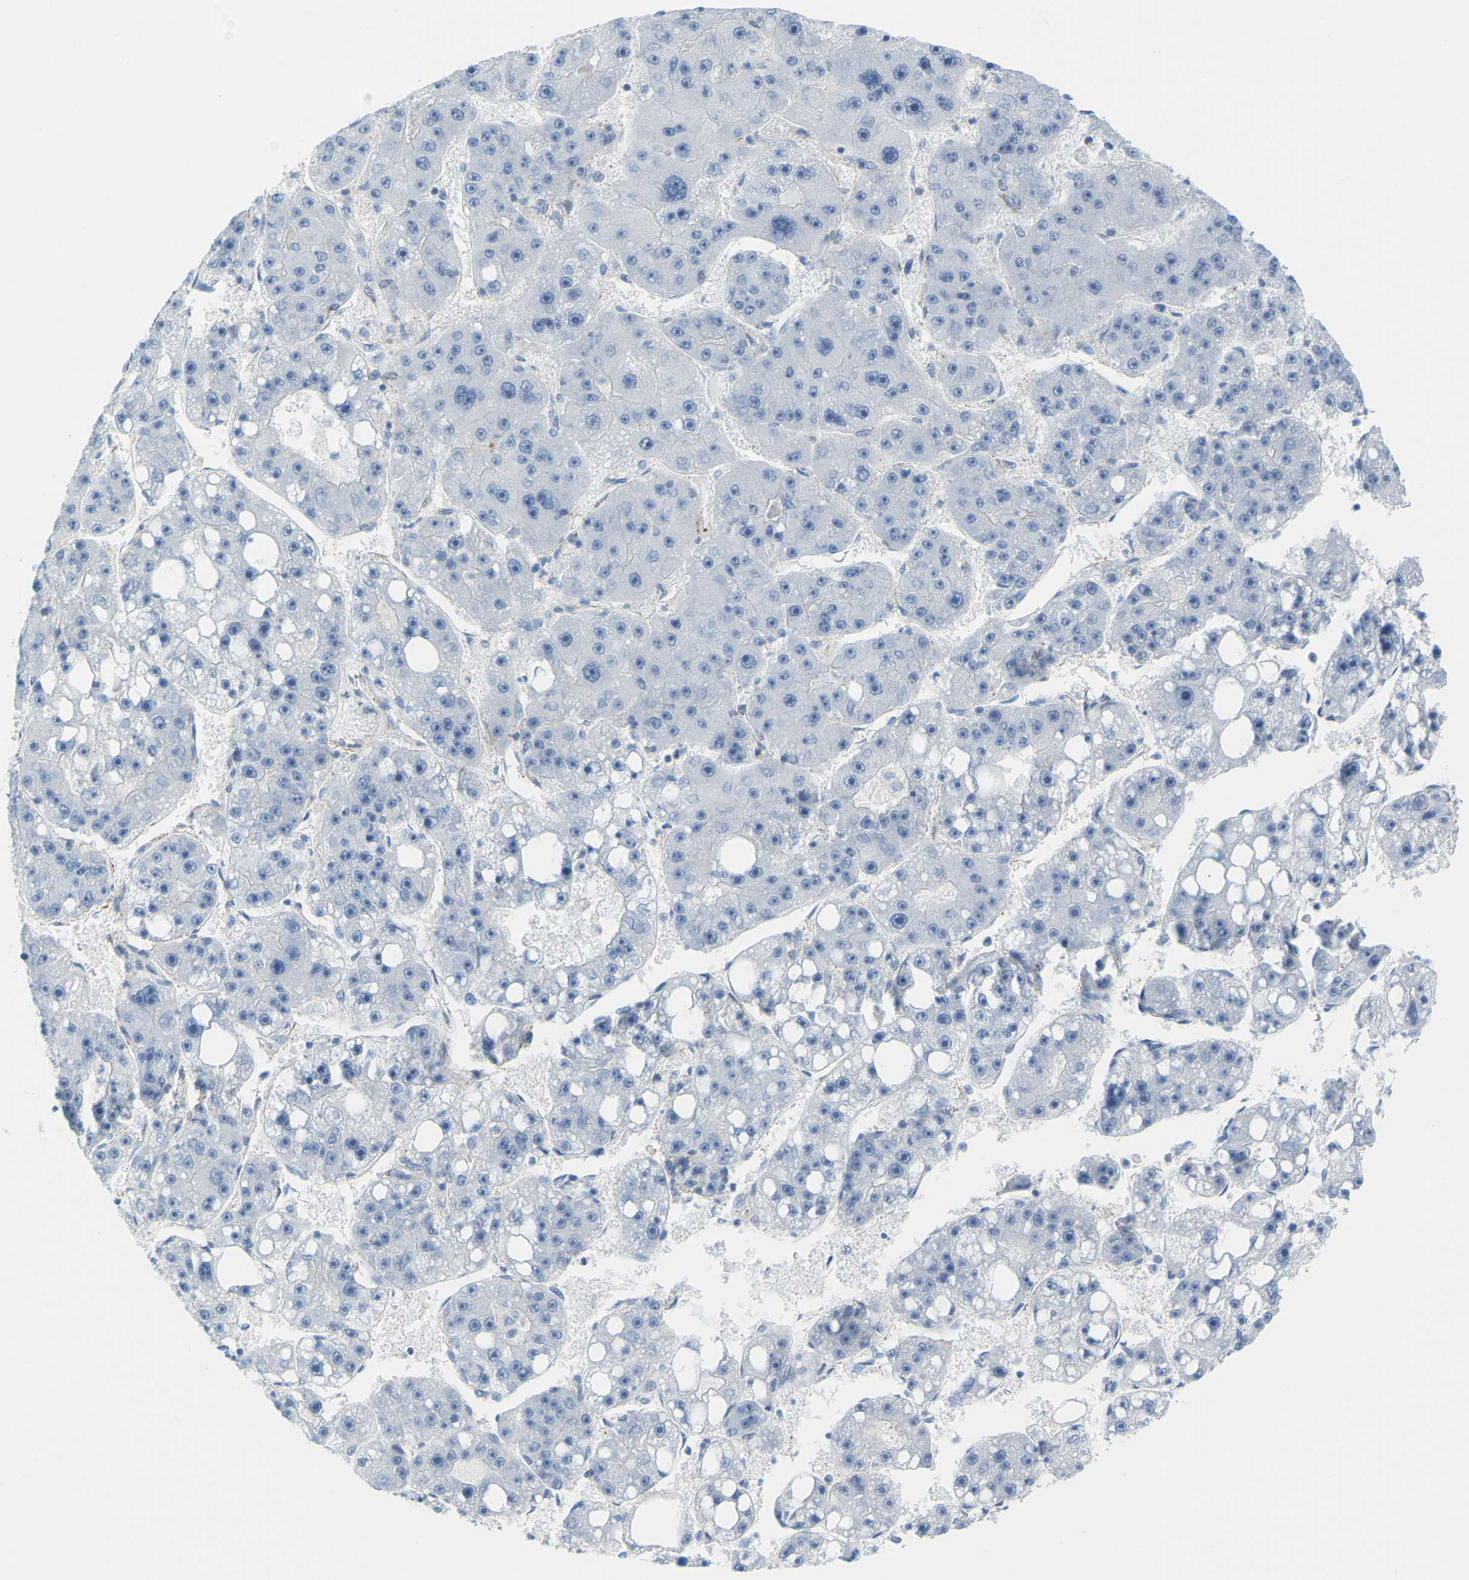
{"staining": {"intensity": "negative", "quantity": "none", "location": "none"}, "tissue": "liver cancer", "cell_type": "Tumor cells", "image_type": "cancer", "snomed": [{"axis": "morphology", "description": "Carcinoma, Hepatocellular, NOS"}, {"axis": "topography", "description": "Liver"}], "caption": "Tumor cells are negative for protein expression in human hepatocellular carcinoma (liver). (Brightfield microscopy of DAB IHC at high magnification).", "gene": "MYL3", "patient": {"sex": "female", "age": 61}}